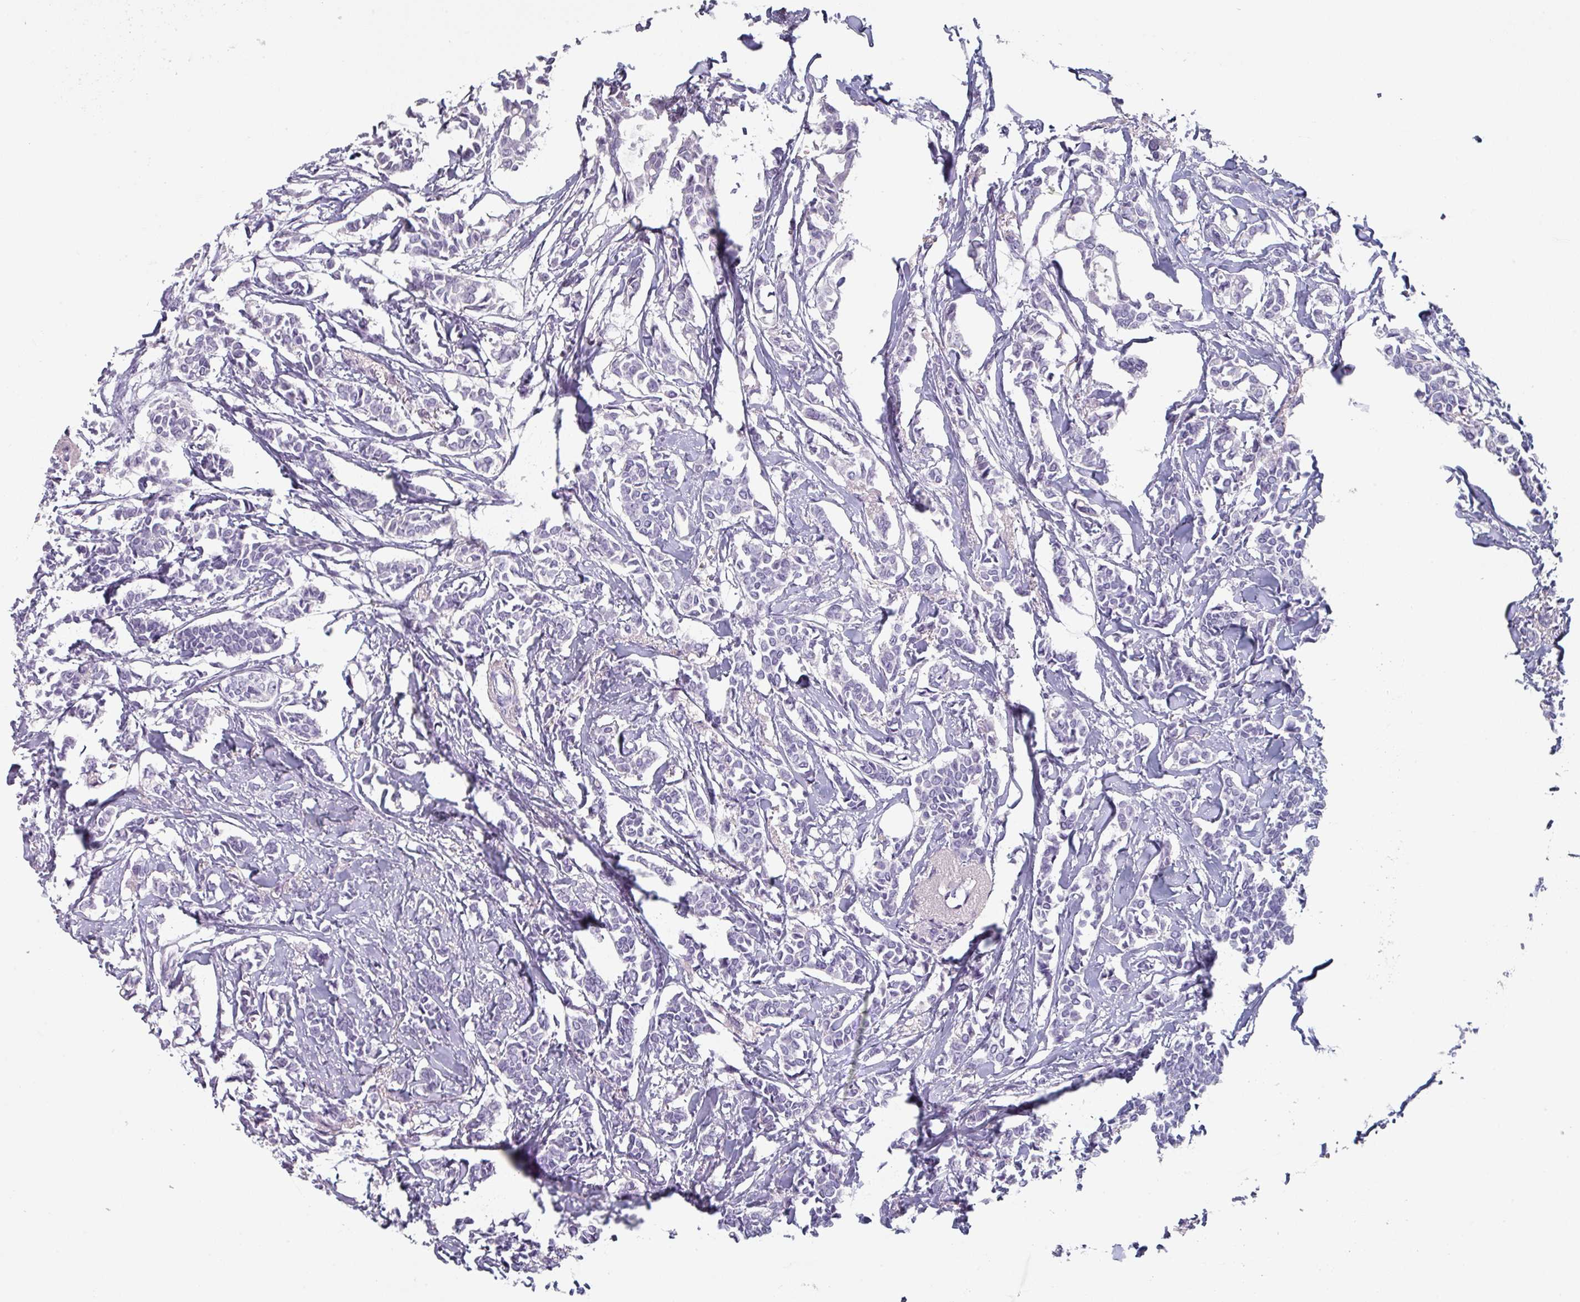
{"staining": {"intensity": "negative", "quantity": "none", "location": "none"}, "tissue": "breast cancer", "cell_type": "Tumor cells", "image_type": "cancer", "snomed": [{"axis": "morphology", "description": "Duct carcinoma"}, {"axis": "topography", "description": "Breast"}], "caption": "Invasive ductal carcinoma (breast) was stained to show a protein in brown. There is no significant staining in tumor cells. Brightfield microscopy of immunohistochemistry stained with DAB (3,3'-diaminobenzidine) (brown) and hematoxylin (blue), captured at high magnification.", "gene": "SLC35G2", "patient": {"sex": "female", "age": 41}}